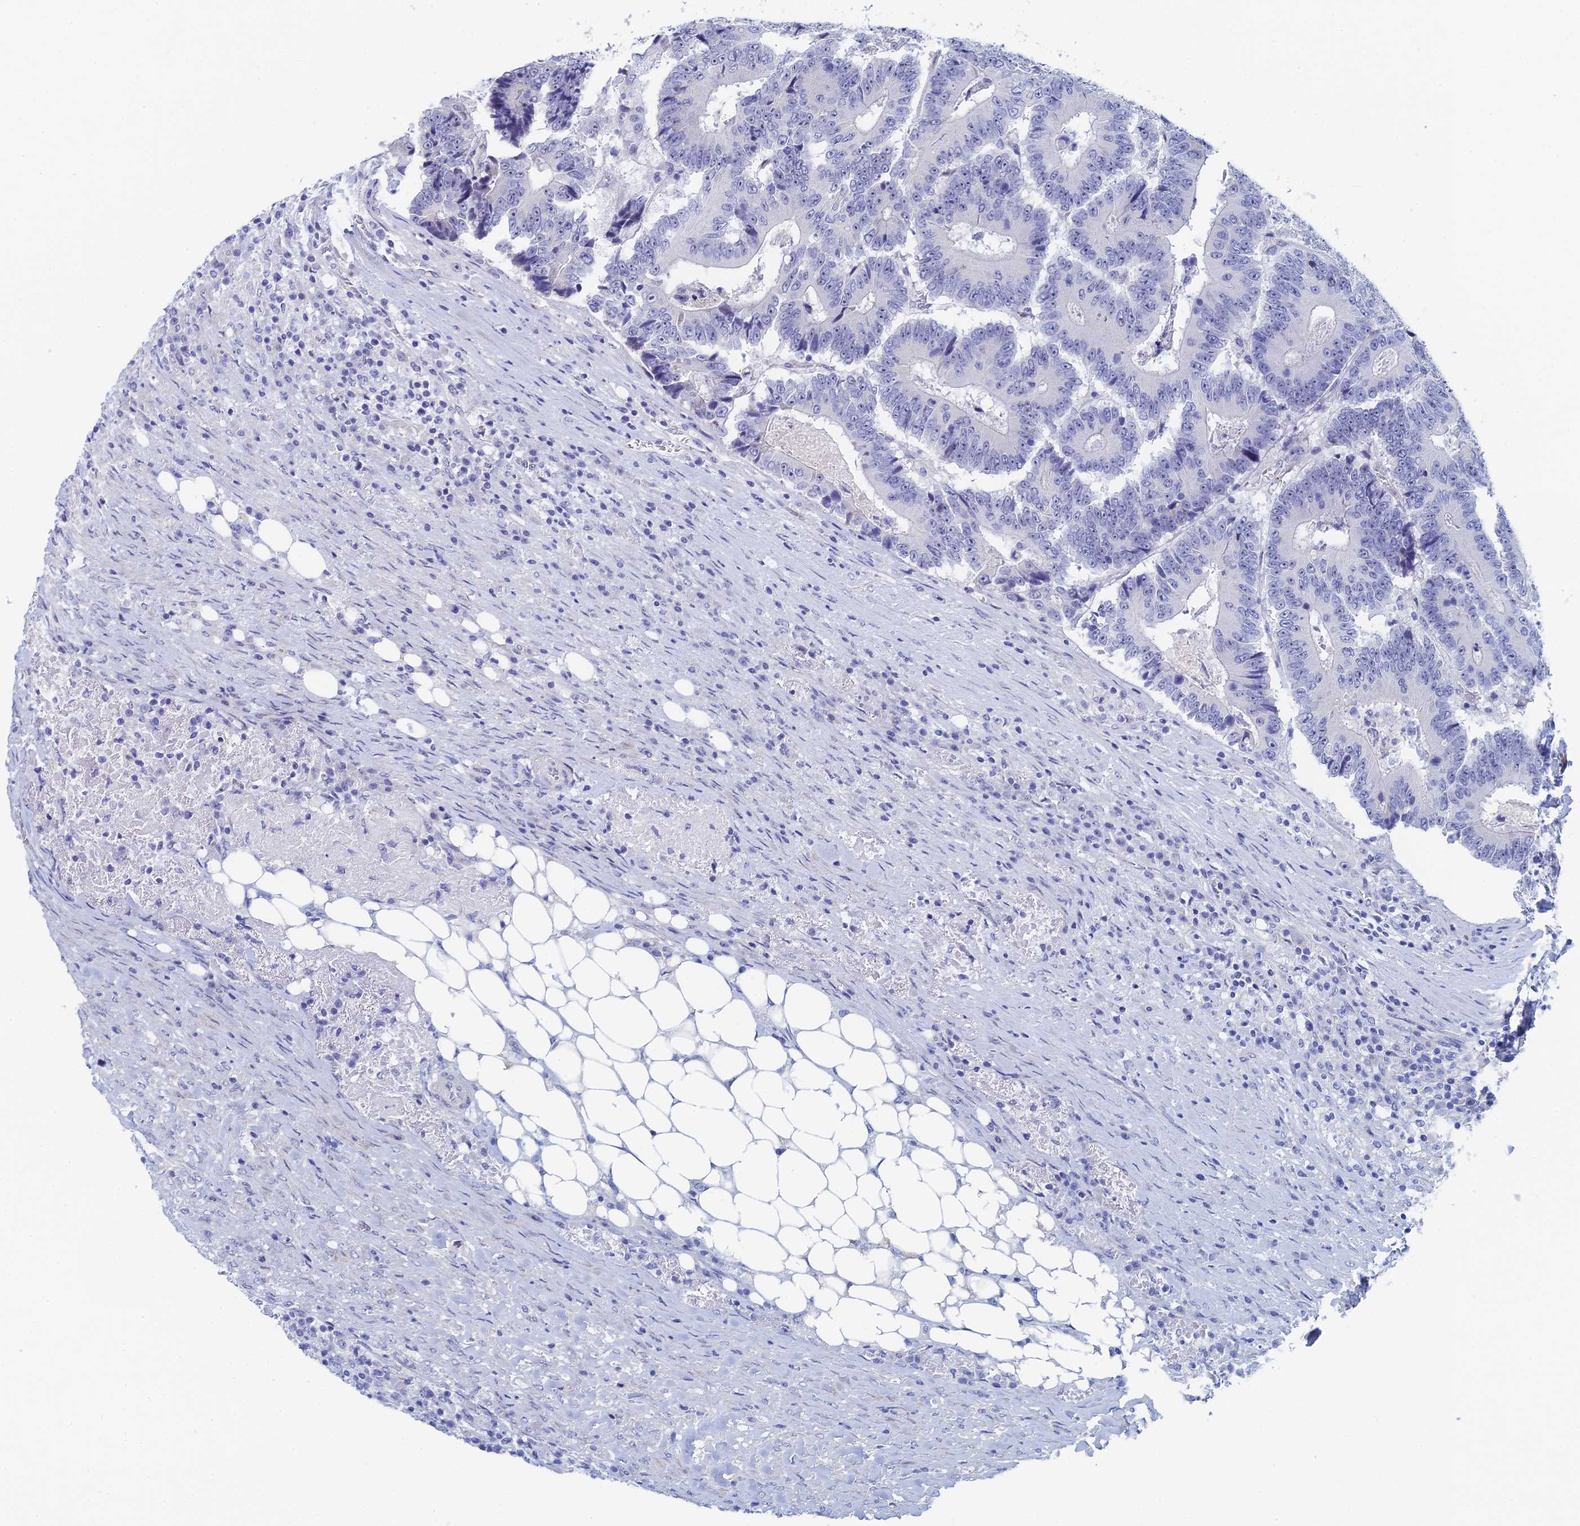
{"staining": {"intensity": "negative", "quantity": "none", "location": "none"}, "tissue": "colorectal cancer", "cell_type": "Tumor cells", "image_type": "cancer", "snomed": [{"axis": "morphology", "description": "Adenocarcinoma, NOS"}, {"axis": "topography", "description": "Colon"}], "caption": "The image demonstrates no staining of tumor cells in adenocarcinoma (colorectal).", "gene": "DRGX", "patient": {"sex": "male", "age": 83}}